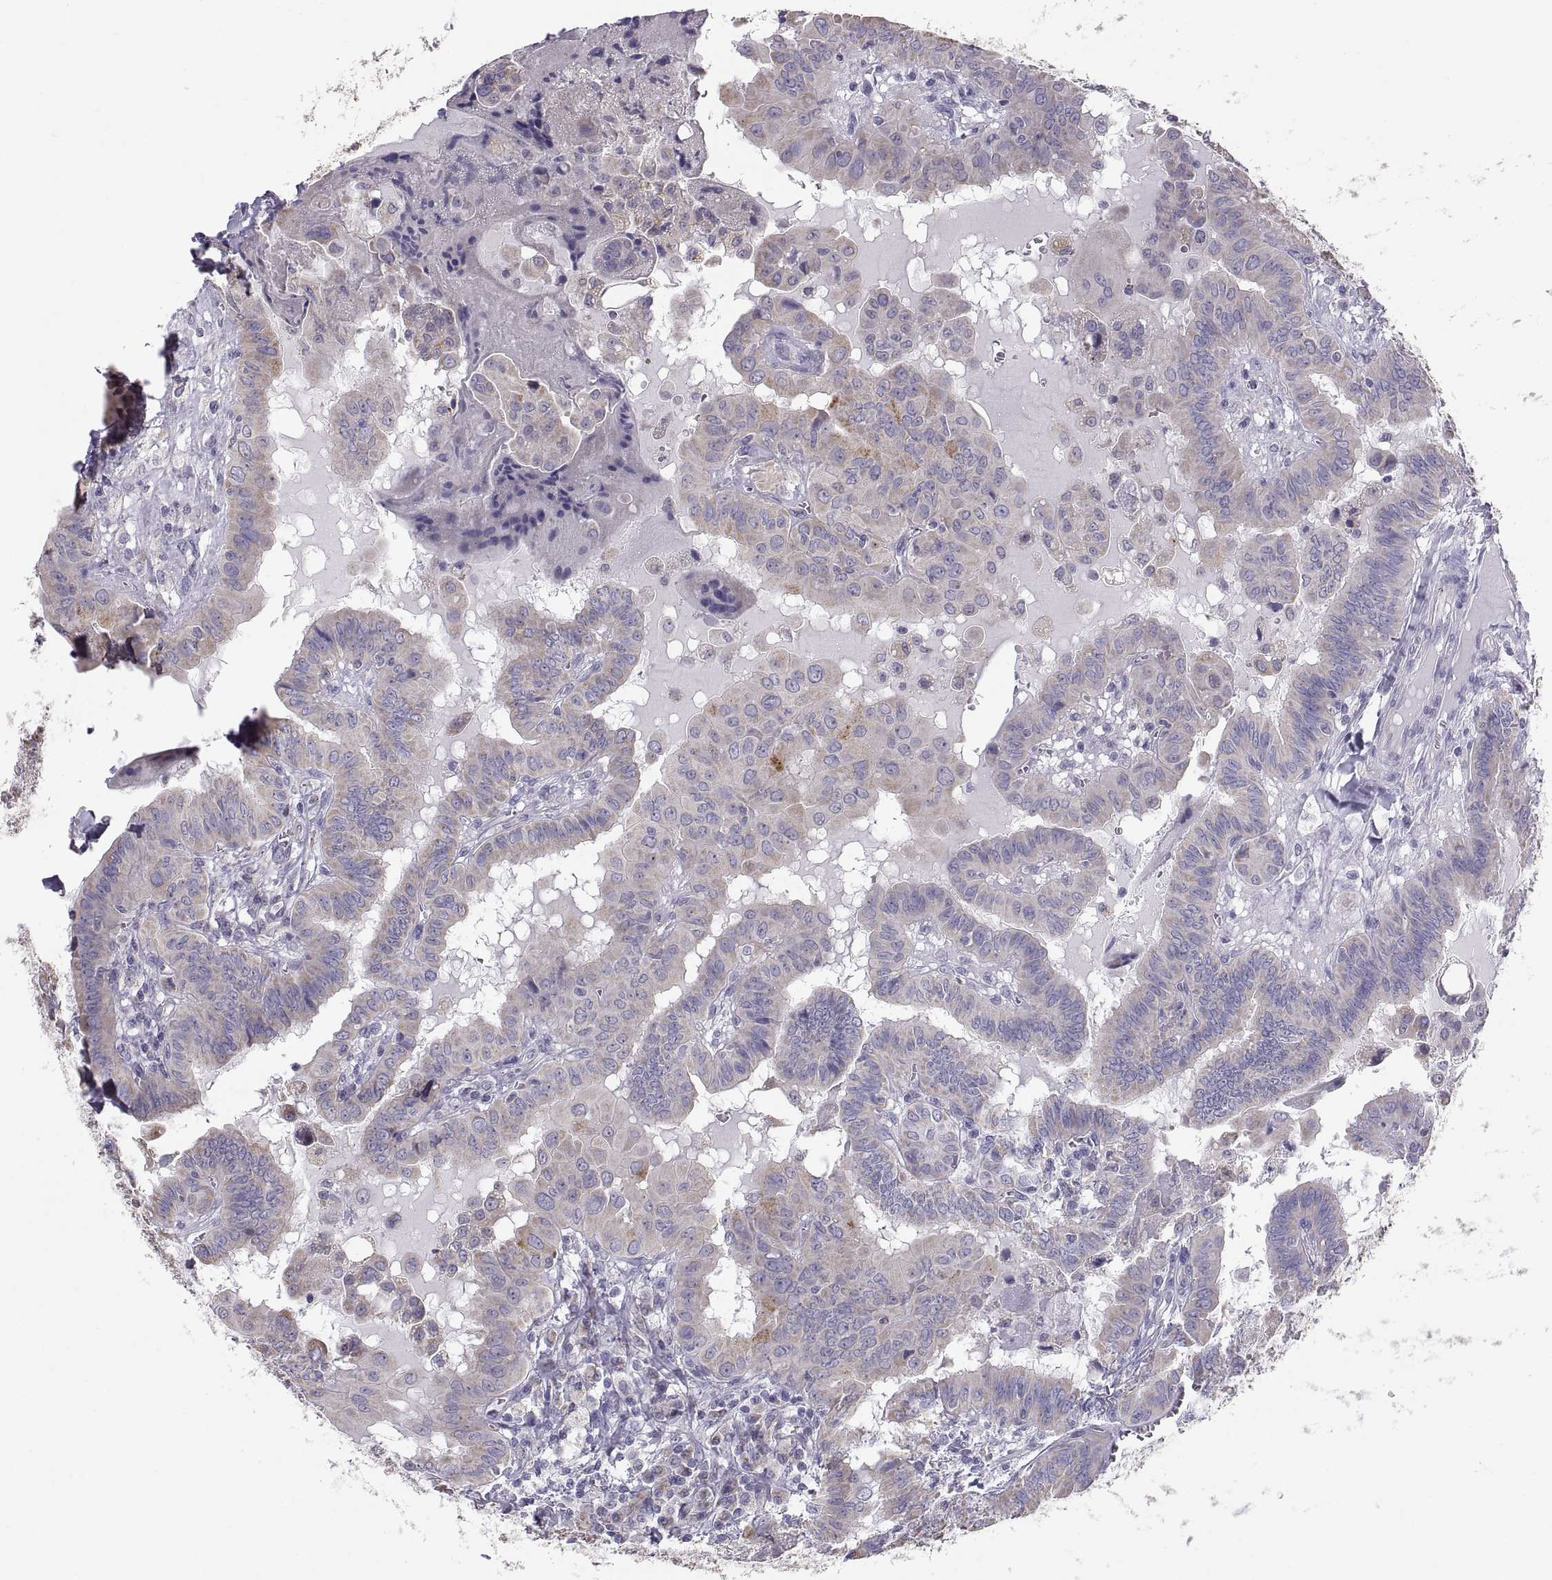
{"staining": {"intensity": "negative", "quantity": "none", "location": "none"}, "tissue": "thyroid cancer", "cell_type": "Tumor cells", "image_type": "cancer", "snomed": [{"axis": "morphology", "description": "Papillary adenocarcinoma, NOS"}, {"axis": "topography", "description": "Thyroid gland"}], "caption": "The image exhibits no staining of tumor cells in papillary adenocarcinoma (thyroid).", "gene": "TNNC1", "patient": {"sex": "female", "age": 37}}